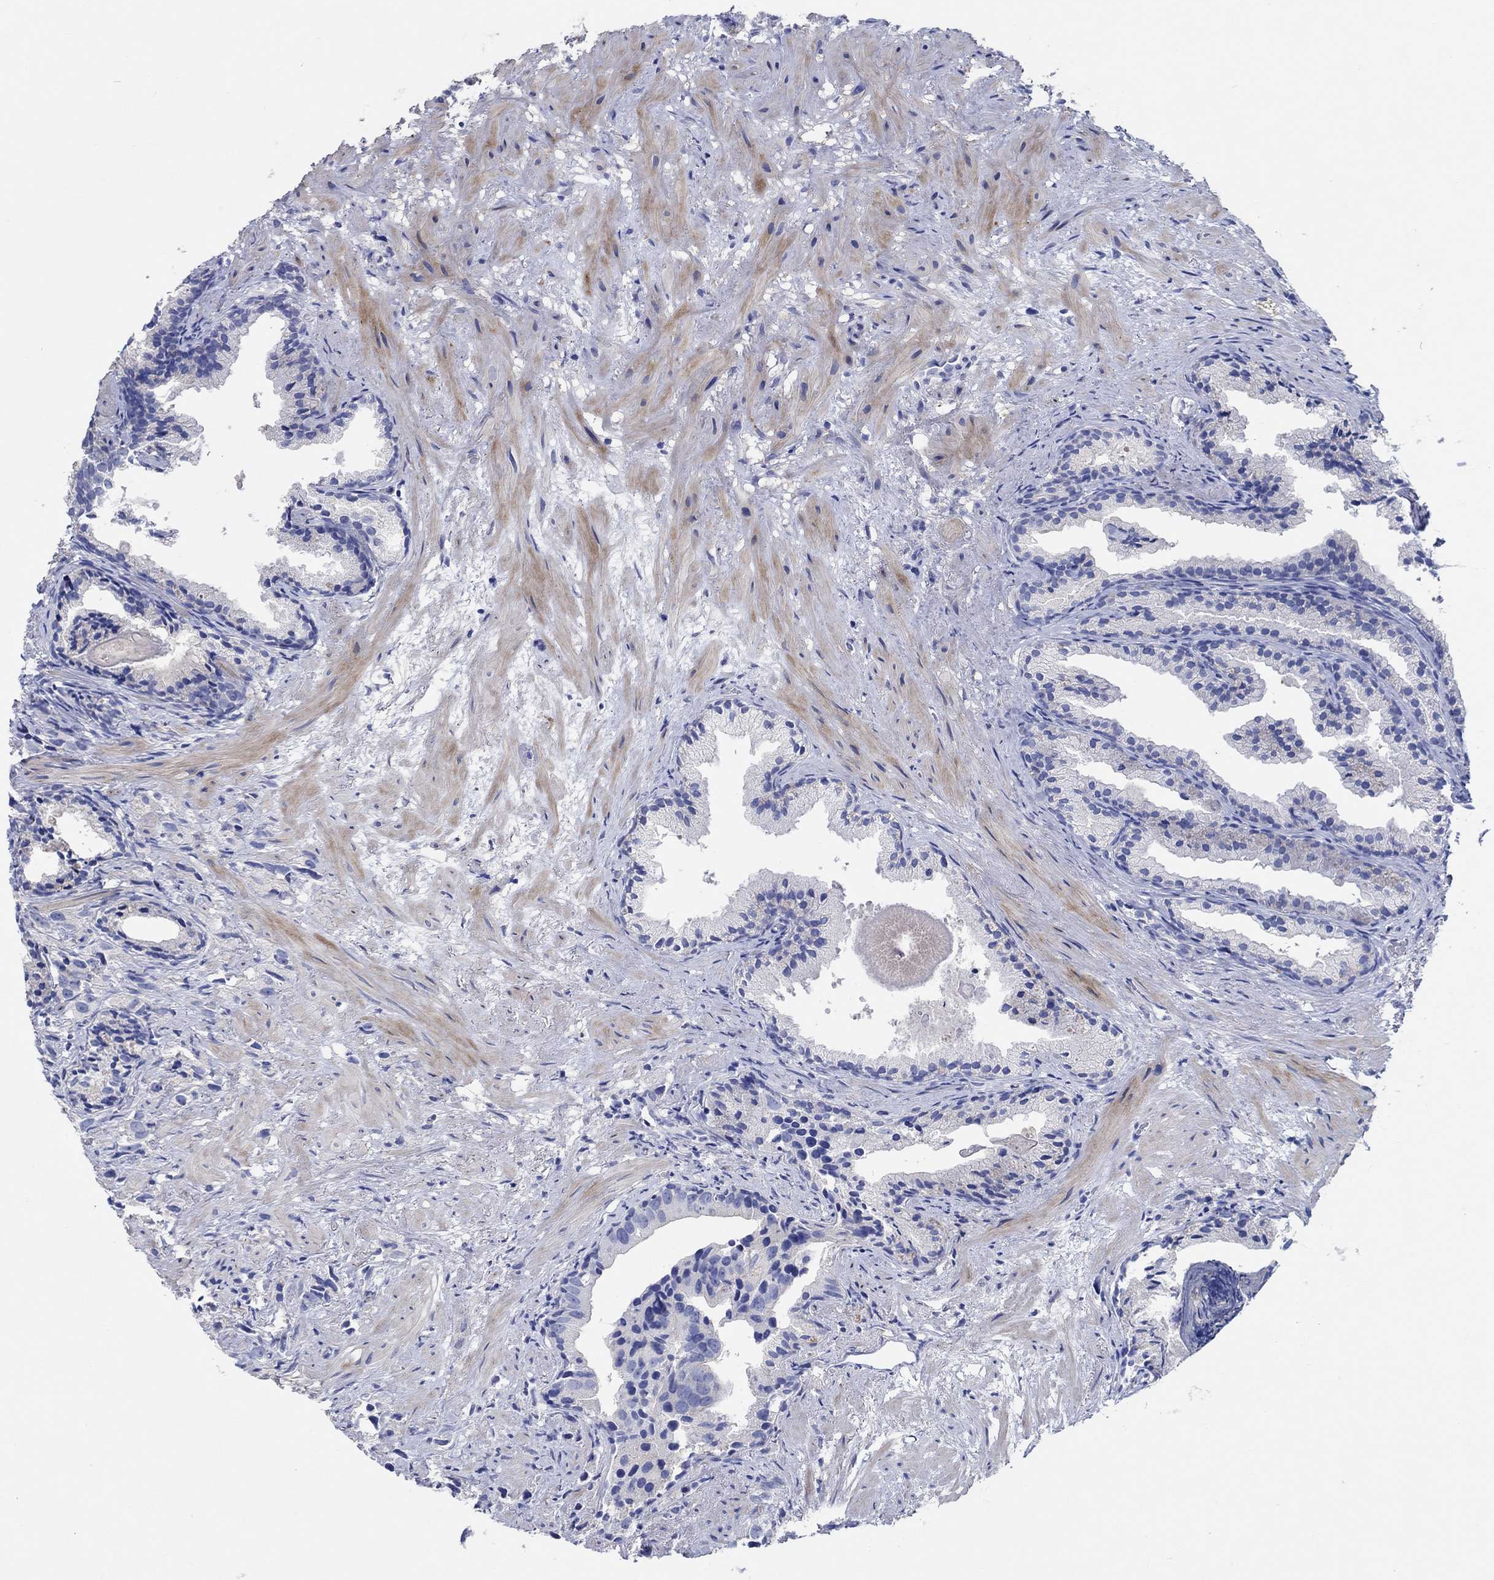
{"staining": {"intensity": "negative", "quantity": "none", "location": "none"}, "tissue": "prostate cancer", "cell_type": "Tumor cells", "image_type": "cancer", "snomed": [{"axis": "morphology", "description": "Adenocarcinoma, High grade"}, {"axis": "topography", "description": "Prostate"}], "caption": "Tumor cells are negative for protein expression in human prostate cancer (adenocarcinoma (high-grade)). (Stains: DAB immunohistochemistry with hematoxylin counter stain, Microscopy: brightfield microscopy at high magnification).", "gene": "SHISA4", "patient": {"sex": "male", "age": 90}}